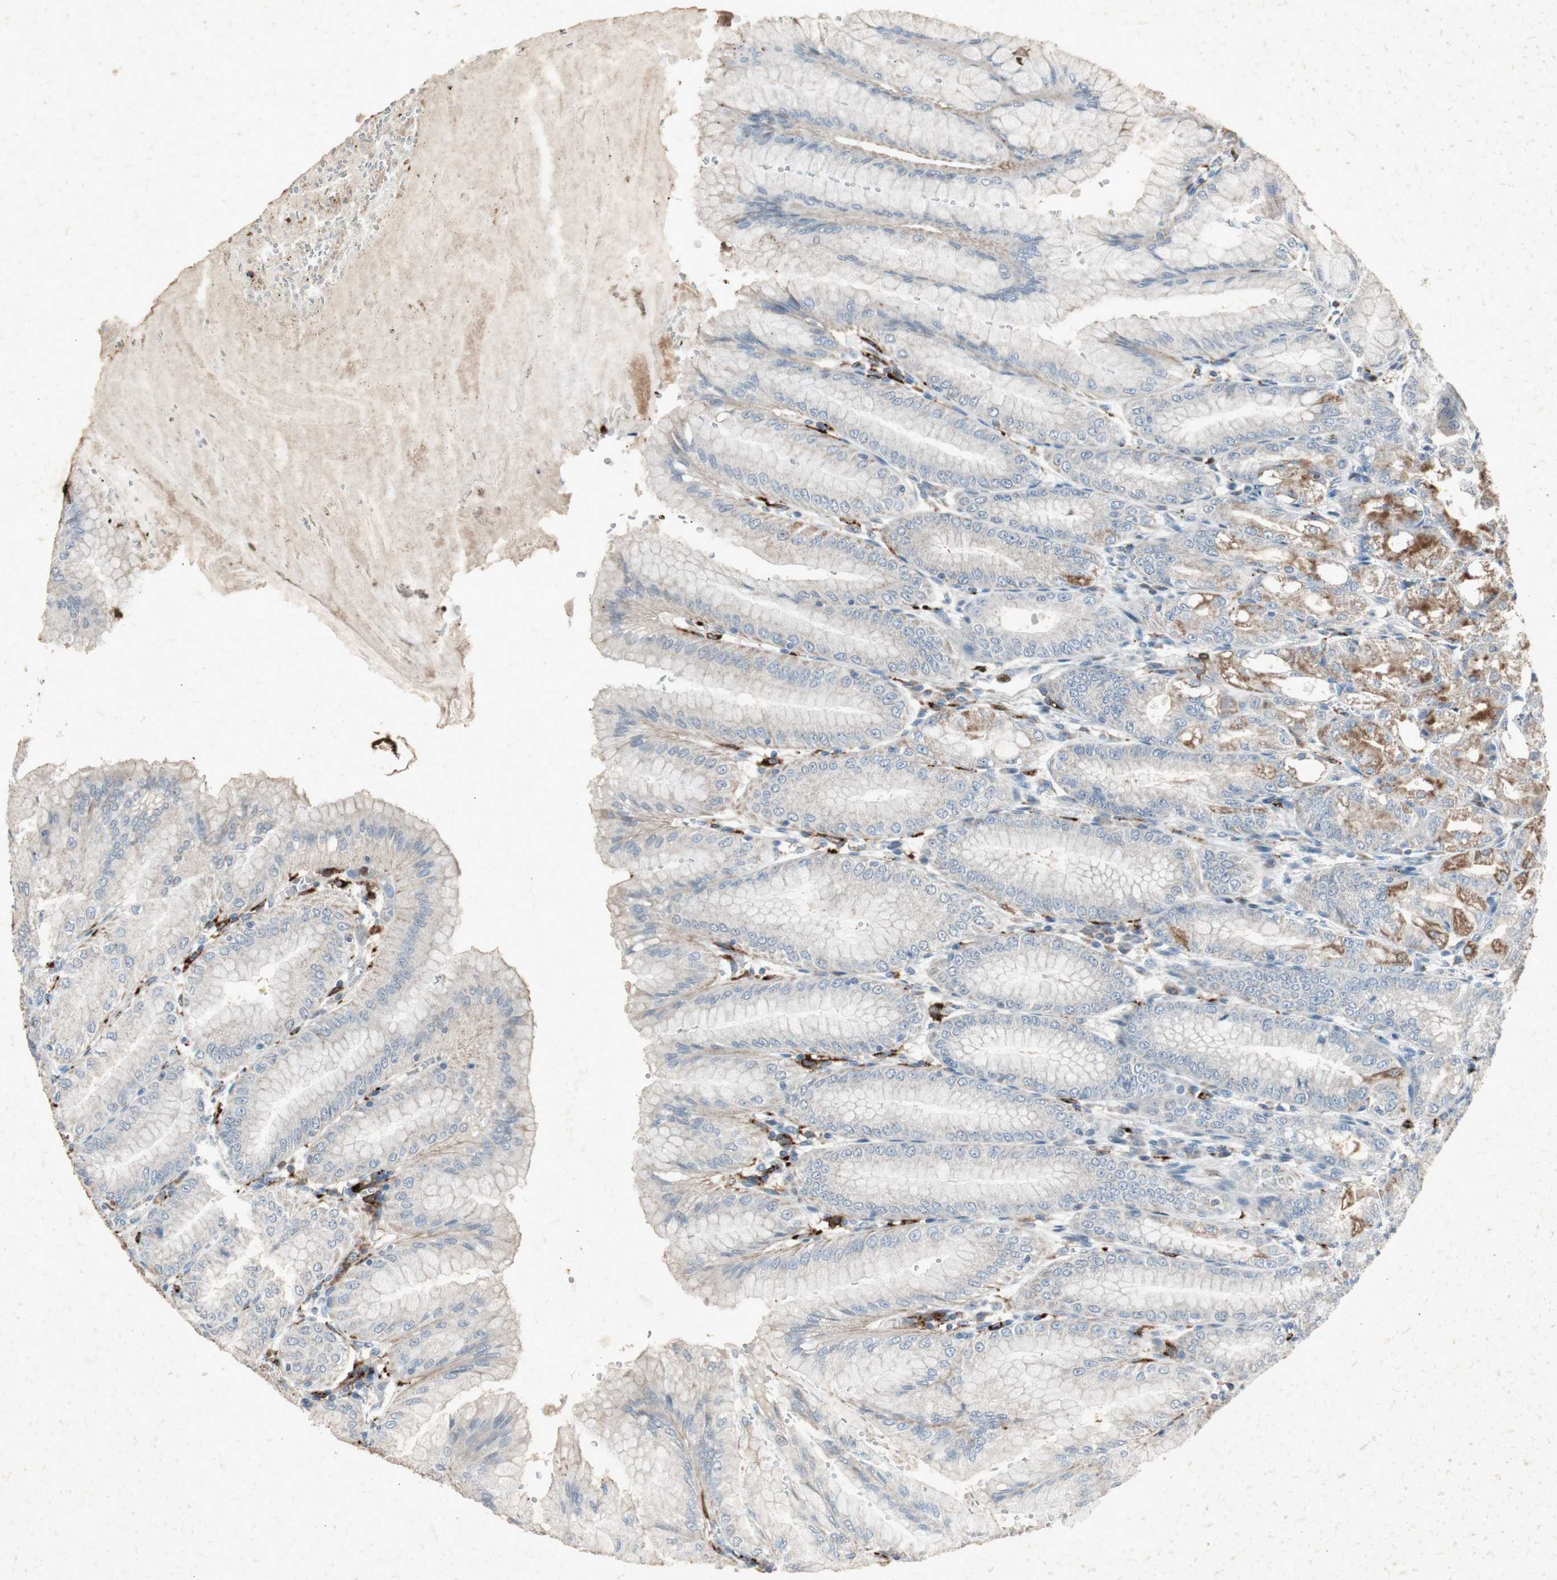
{"staining": {"intensity": "moderate", "quantity": "<25%", "location": "cytoplasmic/membranous"}, "tissue": "stomach", "cell_type": "Glandular cells", "image_type": "normal", "snomed": [{"axis": "morphology", "description": "Normal tissue, NOS"}, {"axis": "topography", "description": "Stomach, lower"}], "caption": "This is a photomicrograph of IHC staining of benign stomach, which shows moderate staining in the cytoplasmic/membranous of glandular cells.", "gene": "TYROBP", "patient": {"sex": "male", "age": 71}}